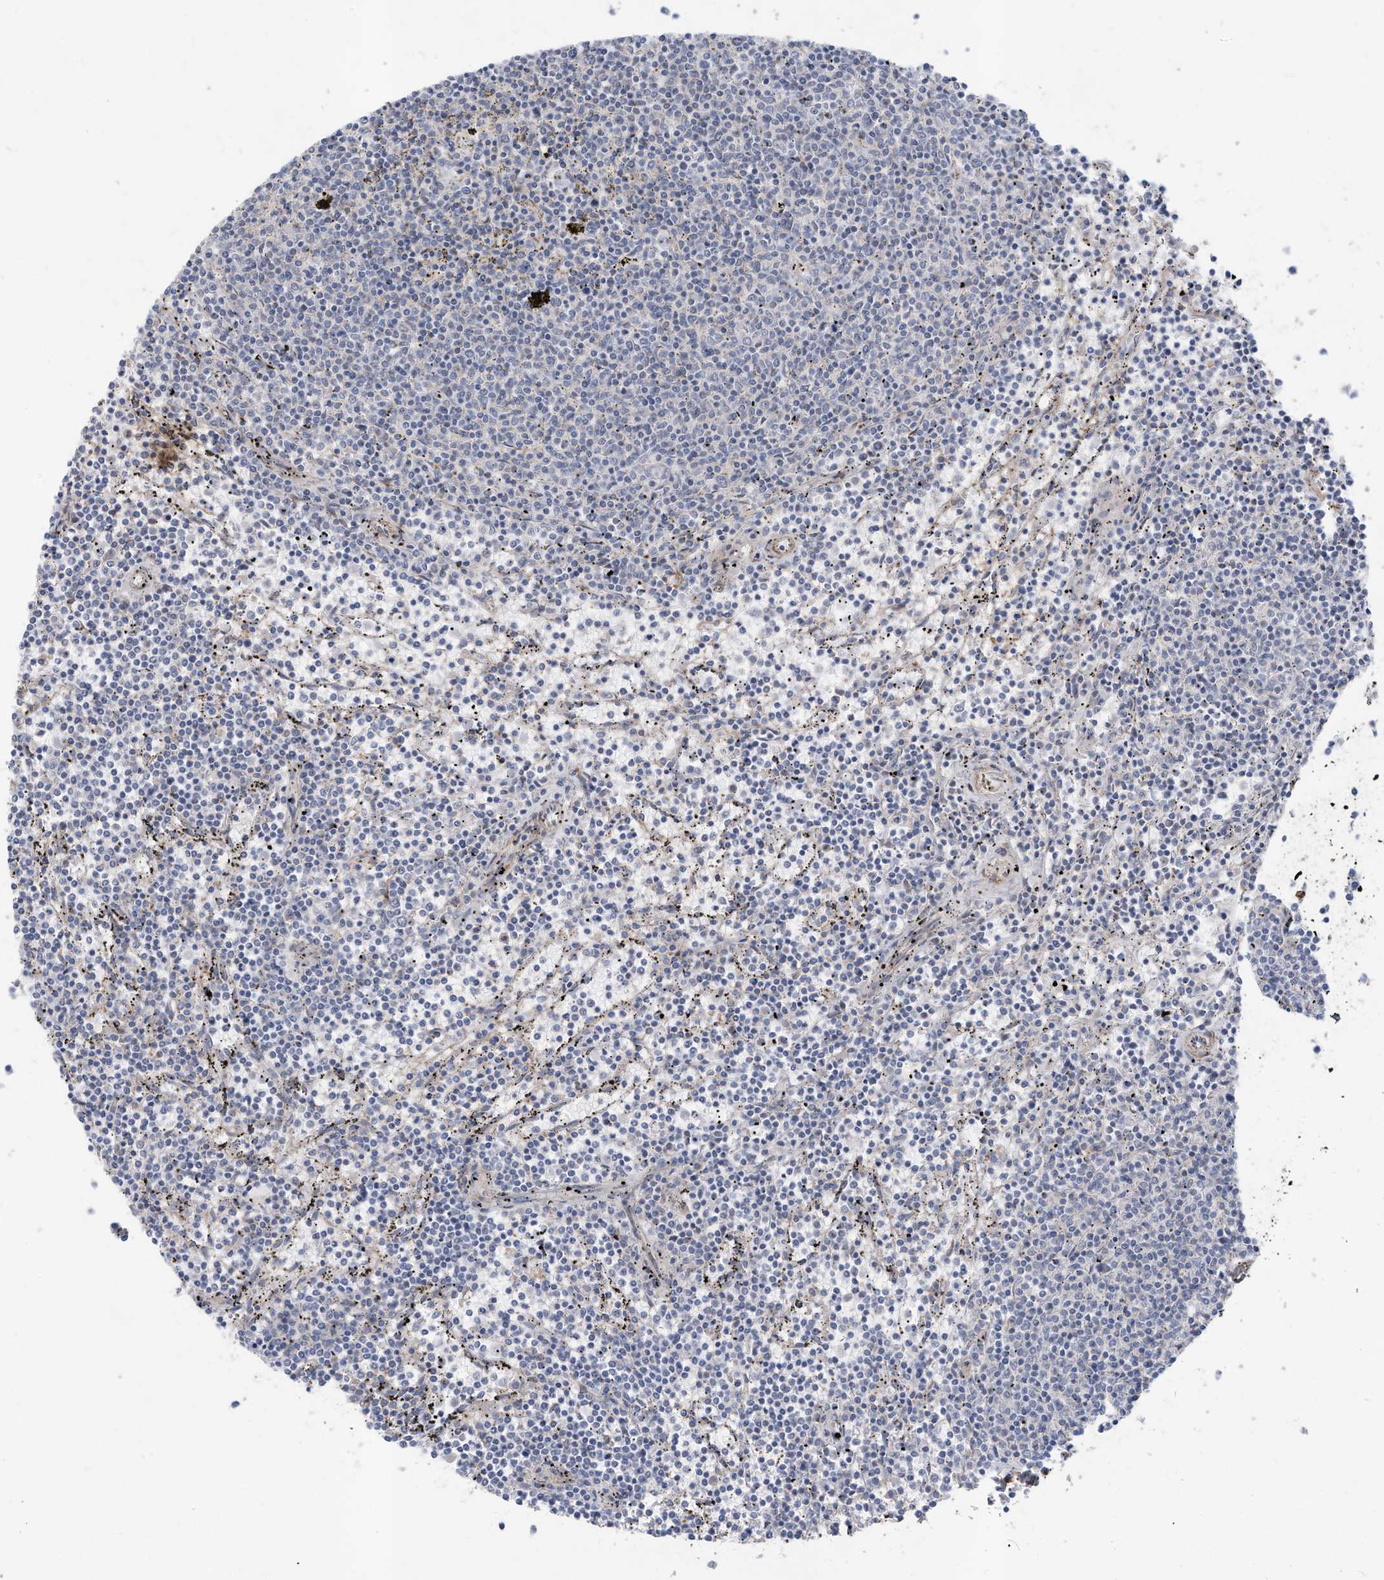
{"staining": {"intensity": "negative", "quantity": "none", "location": "none"}, "tissue": "lymphoma", "cell_type": "Tumor cells", "image_type": "cancer", "snomed": [{"axis": "morphology", "description": "Malignant lymphoma, non-Hodgkin's type, Low grade"}, {"axis": "topography", "description": "Spleen"}], "caption": "IHC image of neoplastic tissue: human lymphoma stained with DAB exhibits no significant protein expression in tumor cells.", "gene": "SLC17A7", "patient": {"sex": "female", "age": 50}}